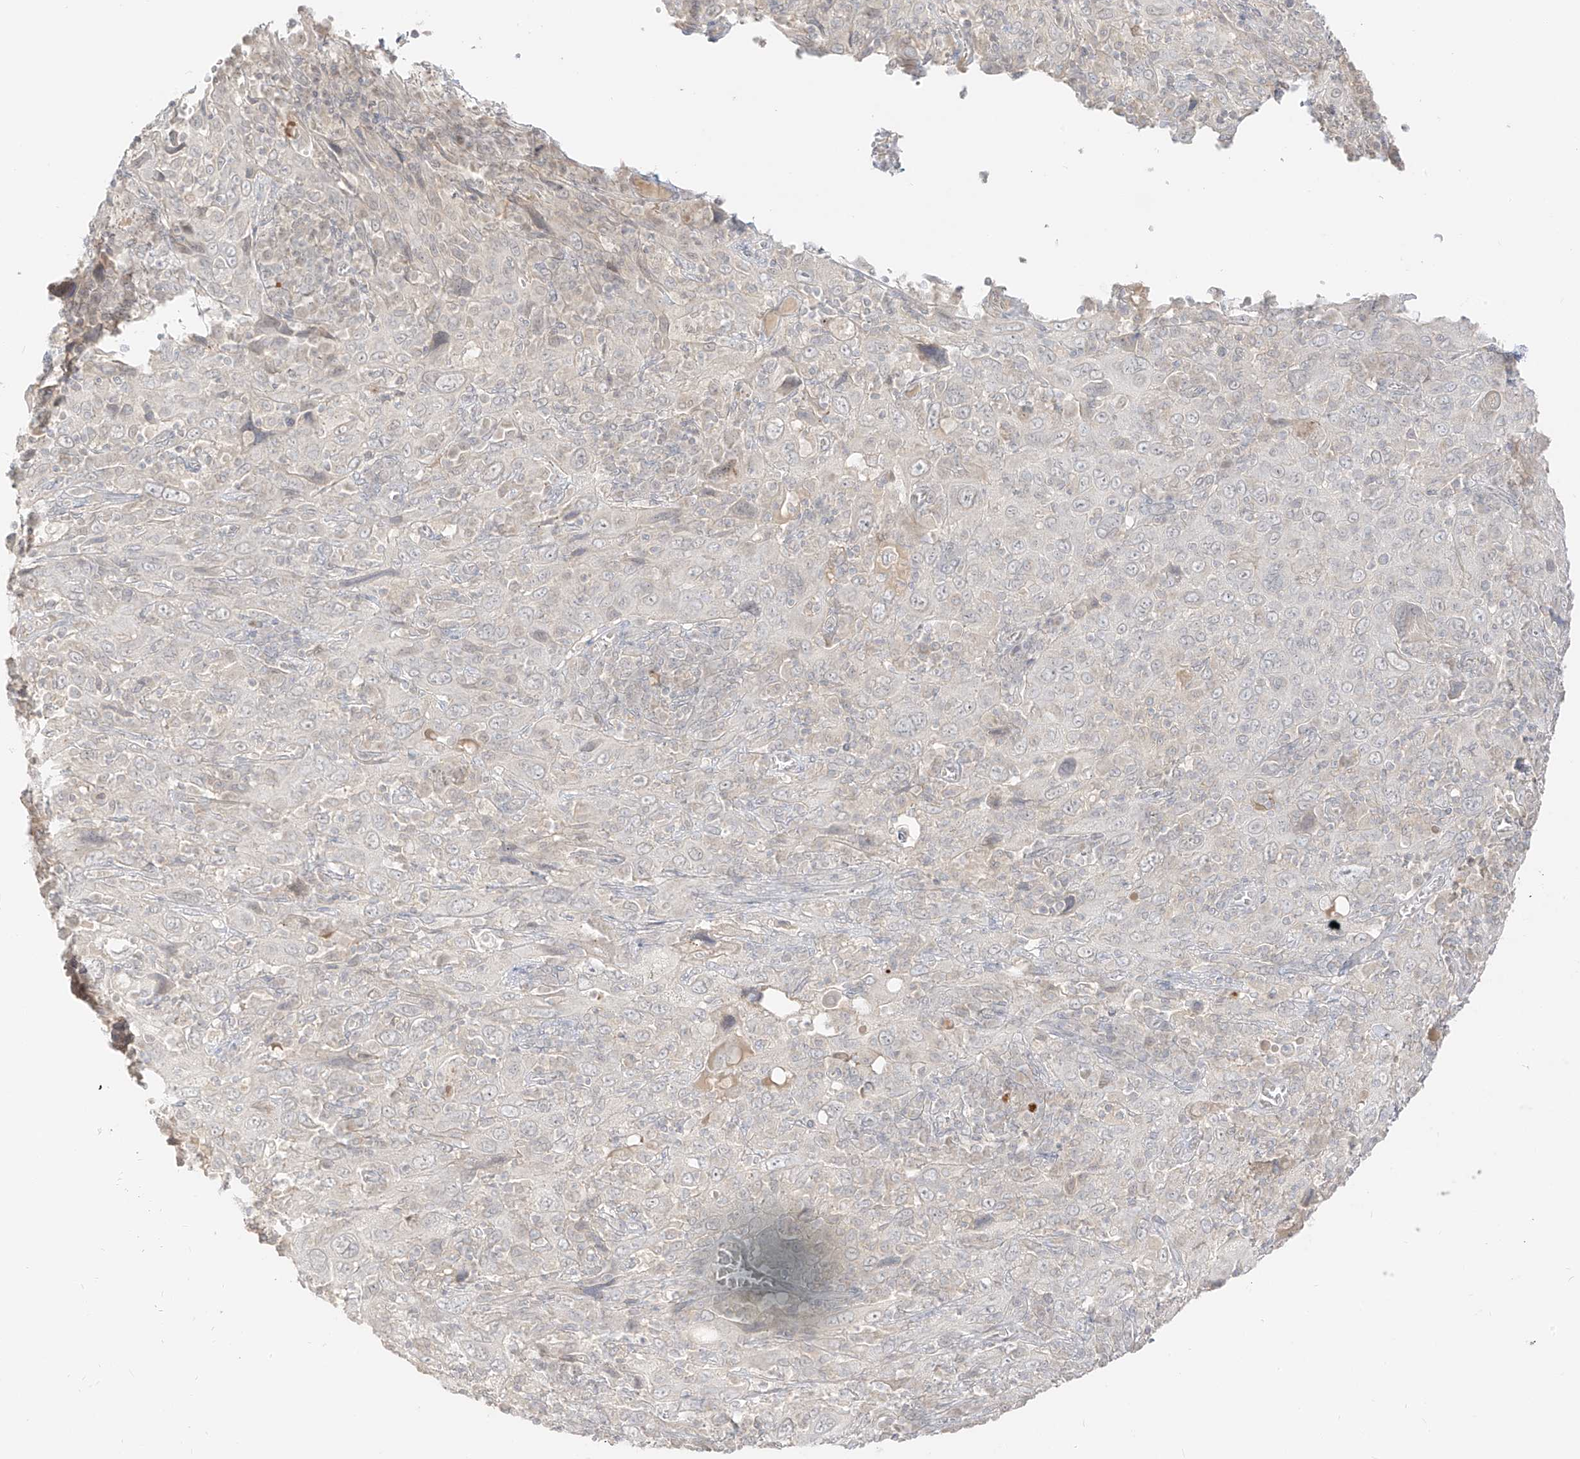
{"staining": {"intensity": "negative", "quantity": "none", "location": "none"}, "tissue": "cervical cancer", "cell_type": "Tumor cells", "image_type": "cancer", "snomed": [{"axis": "morphology", "description": "Squamous cell carcinoma, NOS"}, {"axis": "topography", "description": "Cervix"}], "caption": "High power microscopy image of an immunohistochemistry (IHC) image of cervical squamous cell carcinoma, revealing no significant staining in tumor cells.", "gene": "LIPT1", "patient": {"sex": "female", "age": 46}}